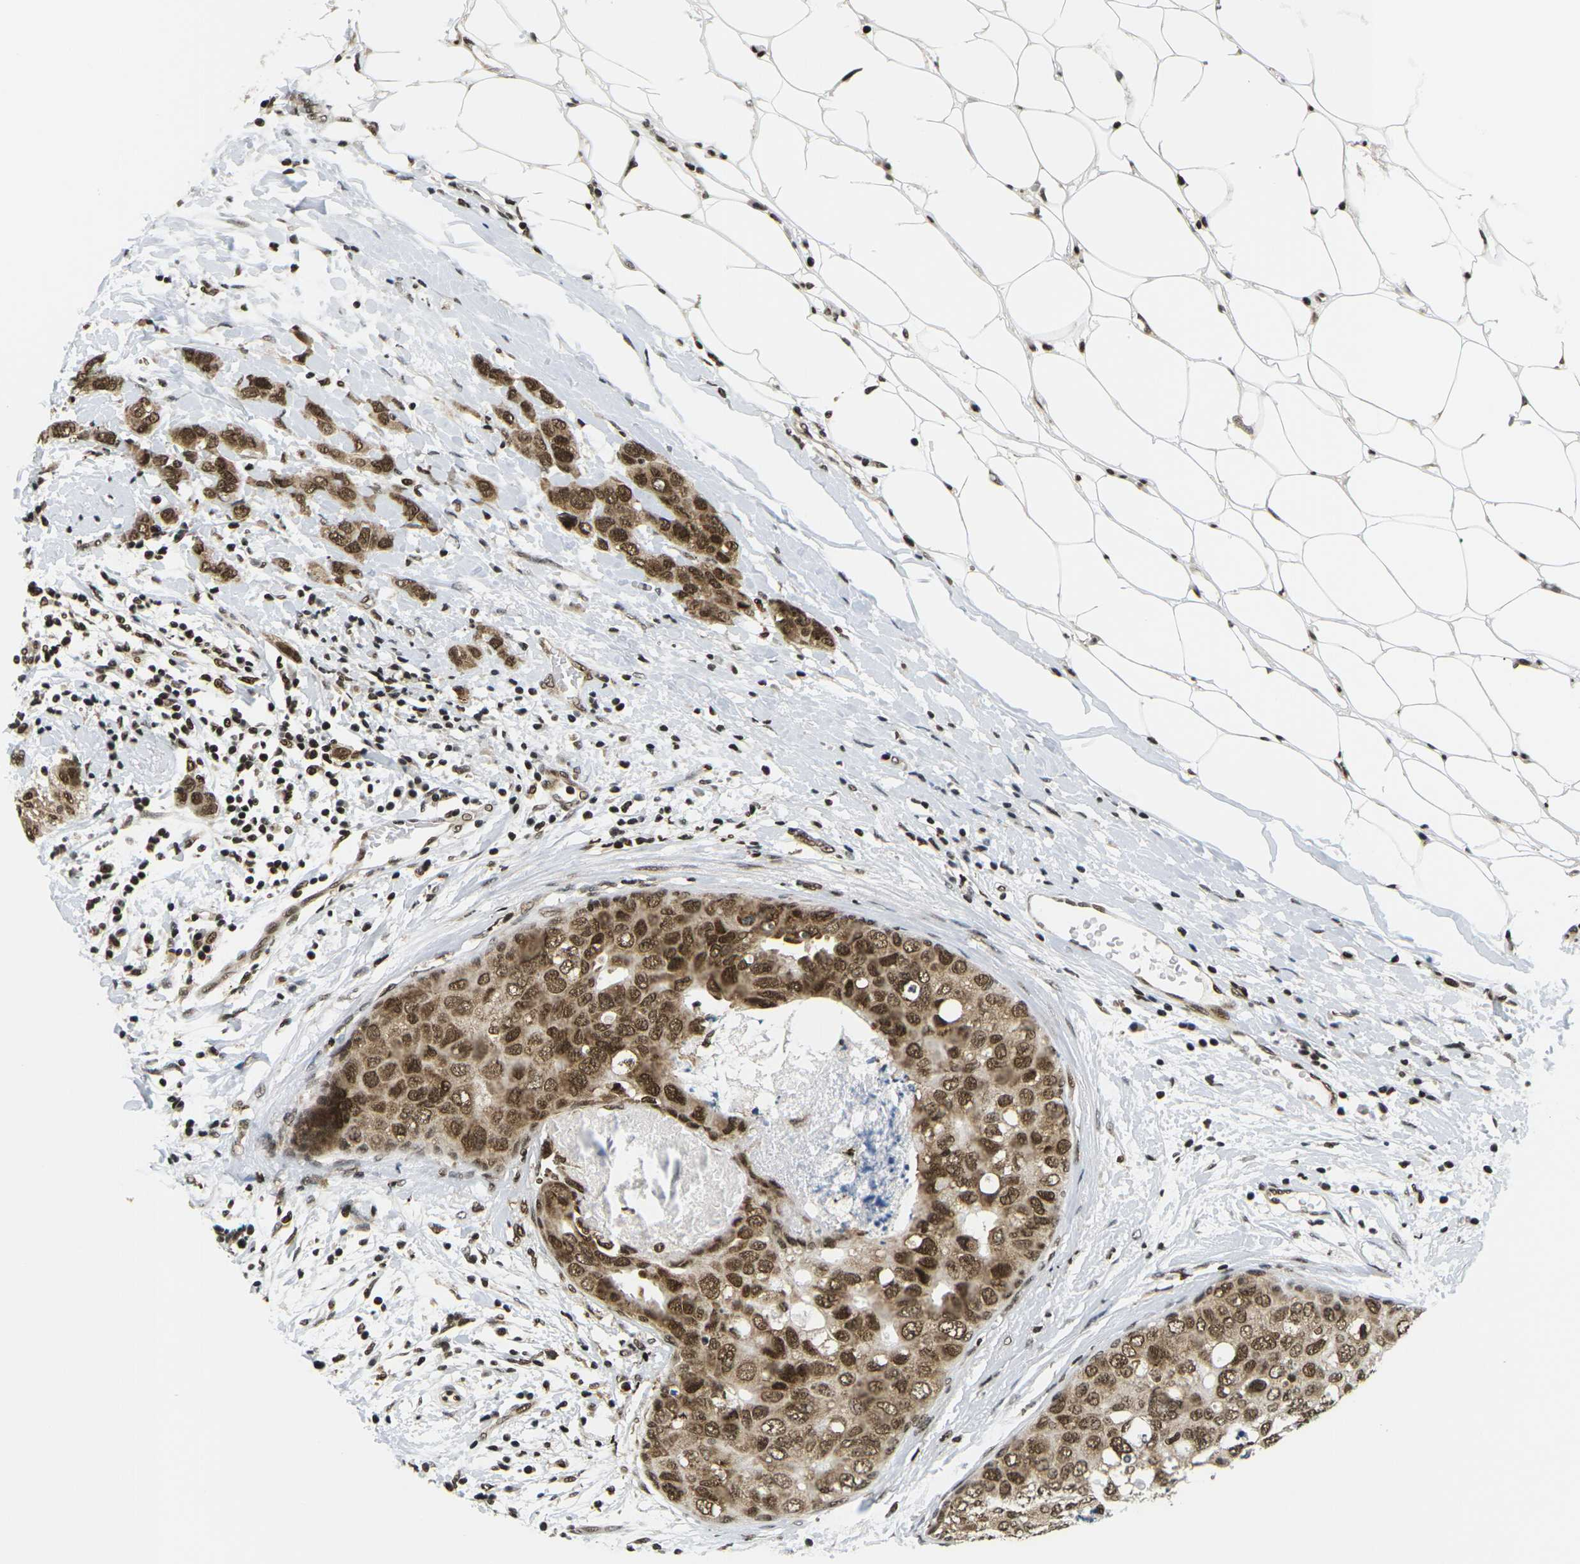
{"staining": {"intensity": "strong", "quantity": ">75%", "location": "cytoplasmic/membranous,nuclear"}, "tissue": "breast cancer", "cell_type": "Tumor cells", "image_type": "cancer", "snomed": [{"axis": "morphology", "description": "Duct carcinoma"}, {"axis": "topography", "description": "Breast"}], "caption": "A photomicrograph showing strong cytoplasmic/membranous and nuclear staining in about >75% of tumor cells in breast cancer (infiltrating ductal carcinoma), as visualized by brown immunohistochemical staining.", "gene": "CELF1", "patient": {"sex": "female", "age": 50}}